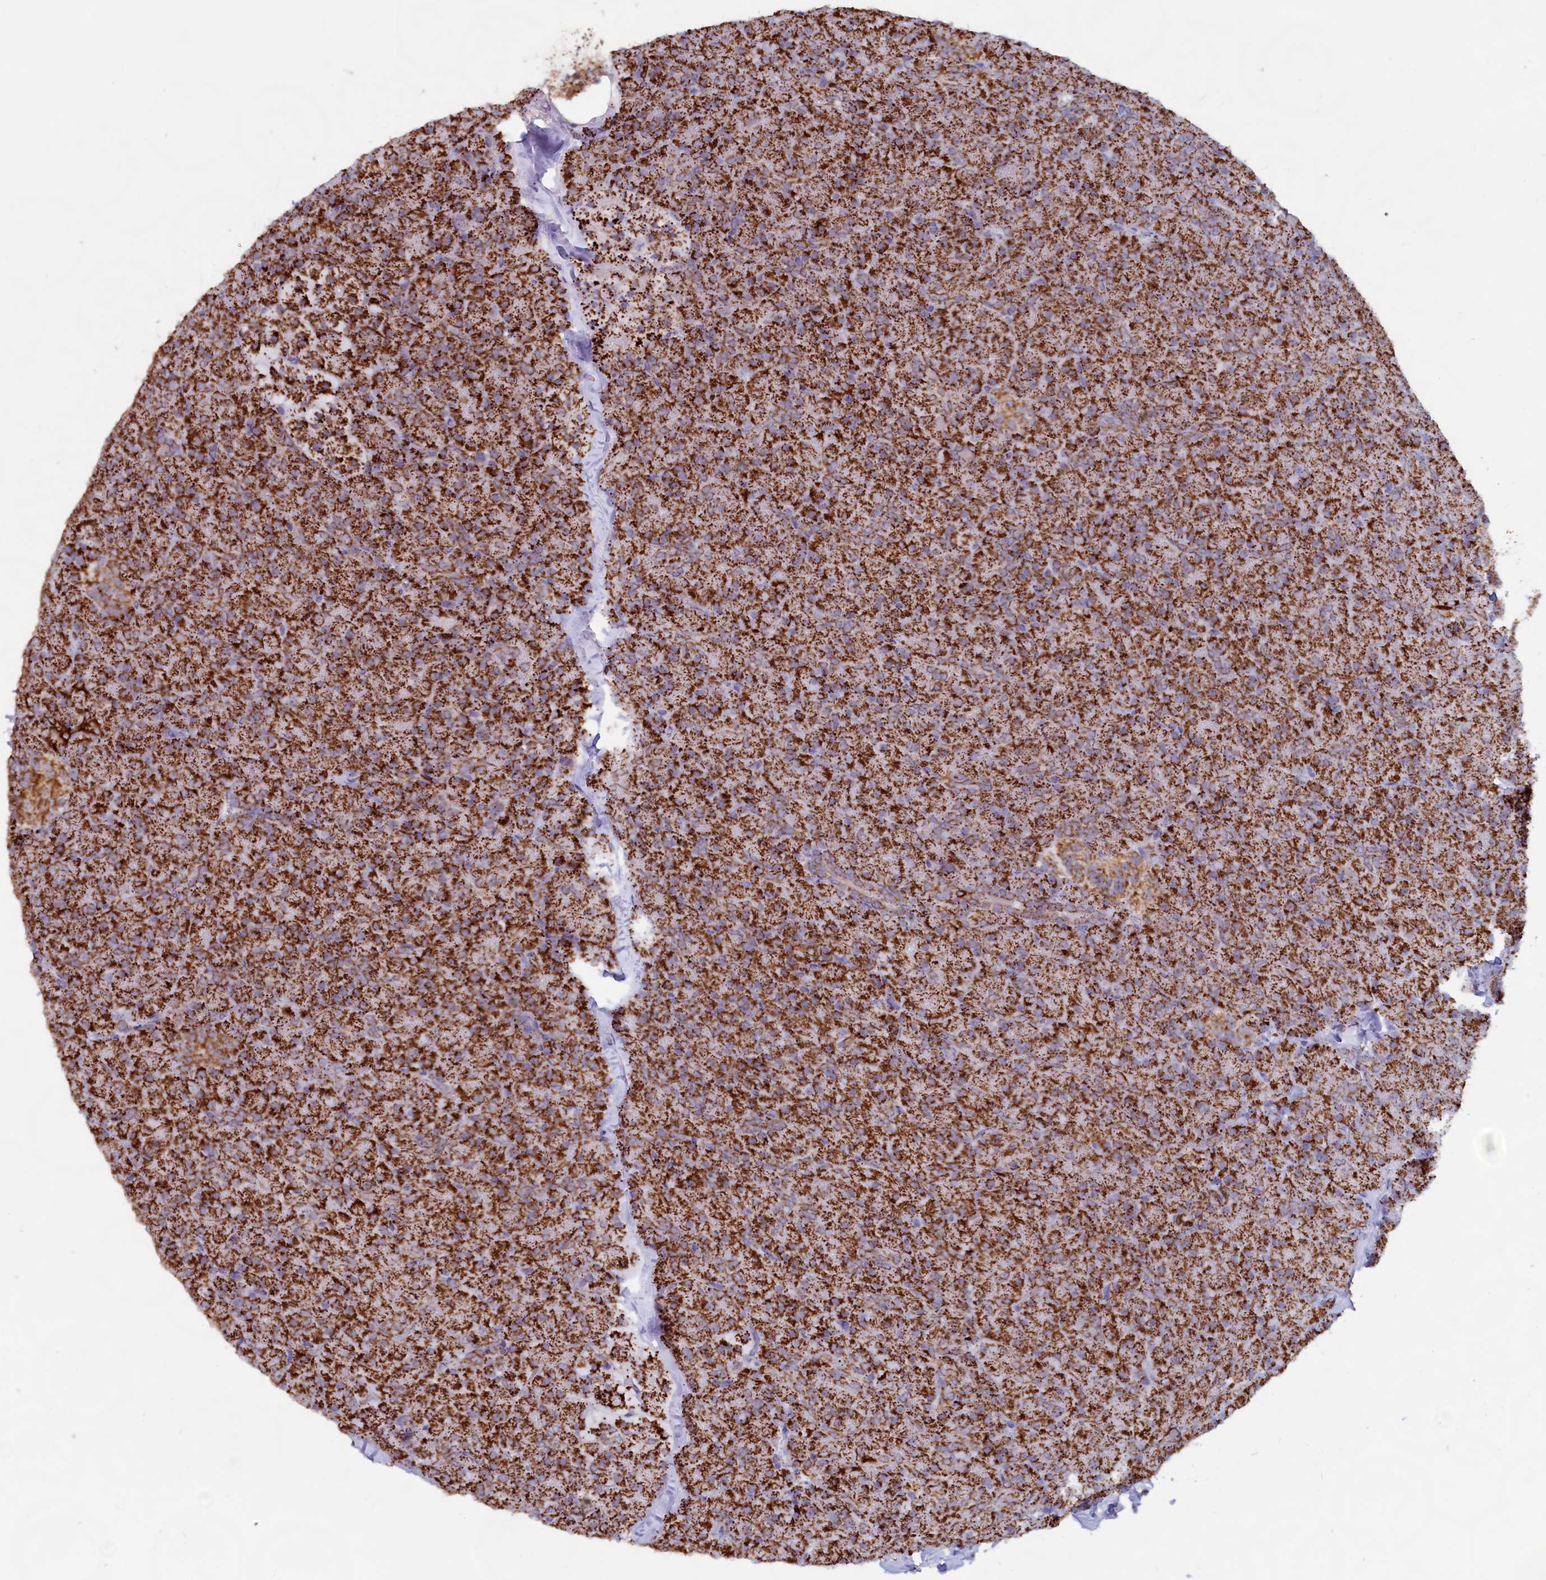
{"staining": {"intensity": "strong", "quantity": ">75%", "location": "cytoplasmic/membranous"}, "tissue": "pancreas", "cell_type": "Exocrine glandular cells", "image_type": "normal", "snomed": [{"axis": "morphology", "description": "Normal tissue, NOS"}, {"axis": "topography", "description": "Pancreas"}], "caption": "A high amount of strong cytoplasmic/membranous positivity is identified in about >75% of exocrine glandular cells in unremarkable pancreas.", "gene": "C1D", "patient": {"sex": "male", "age": 36}}